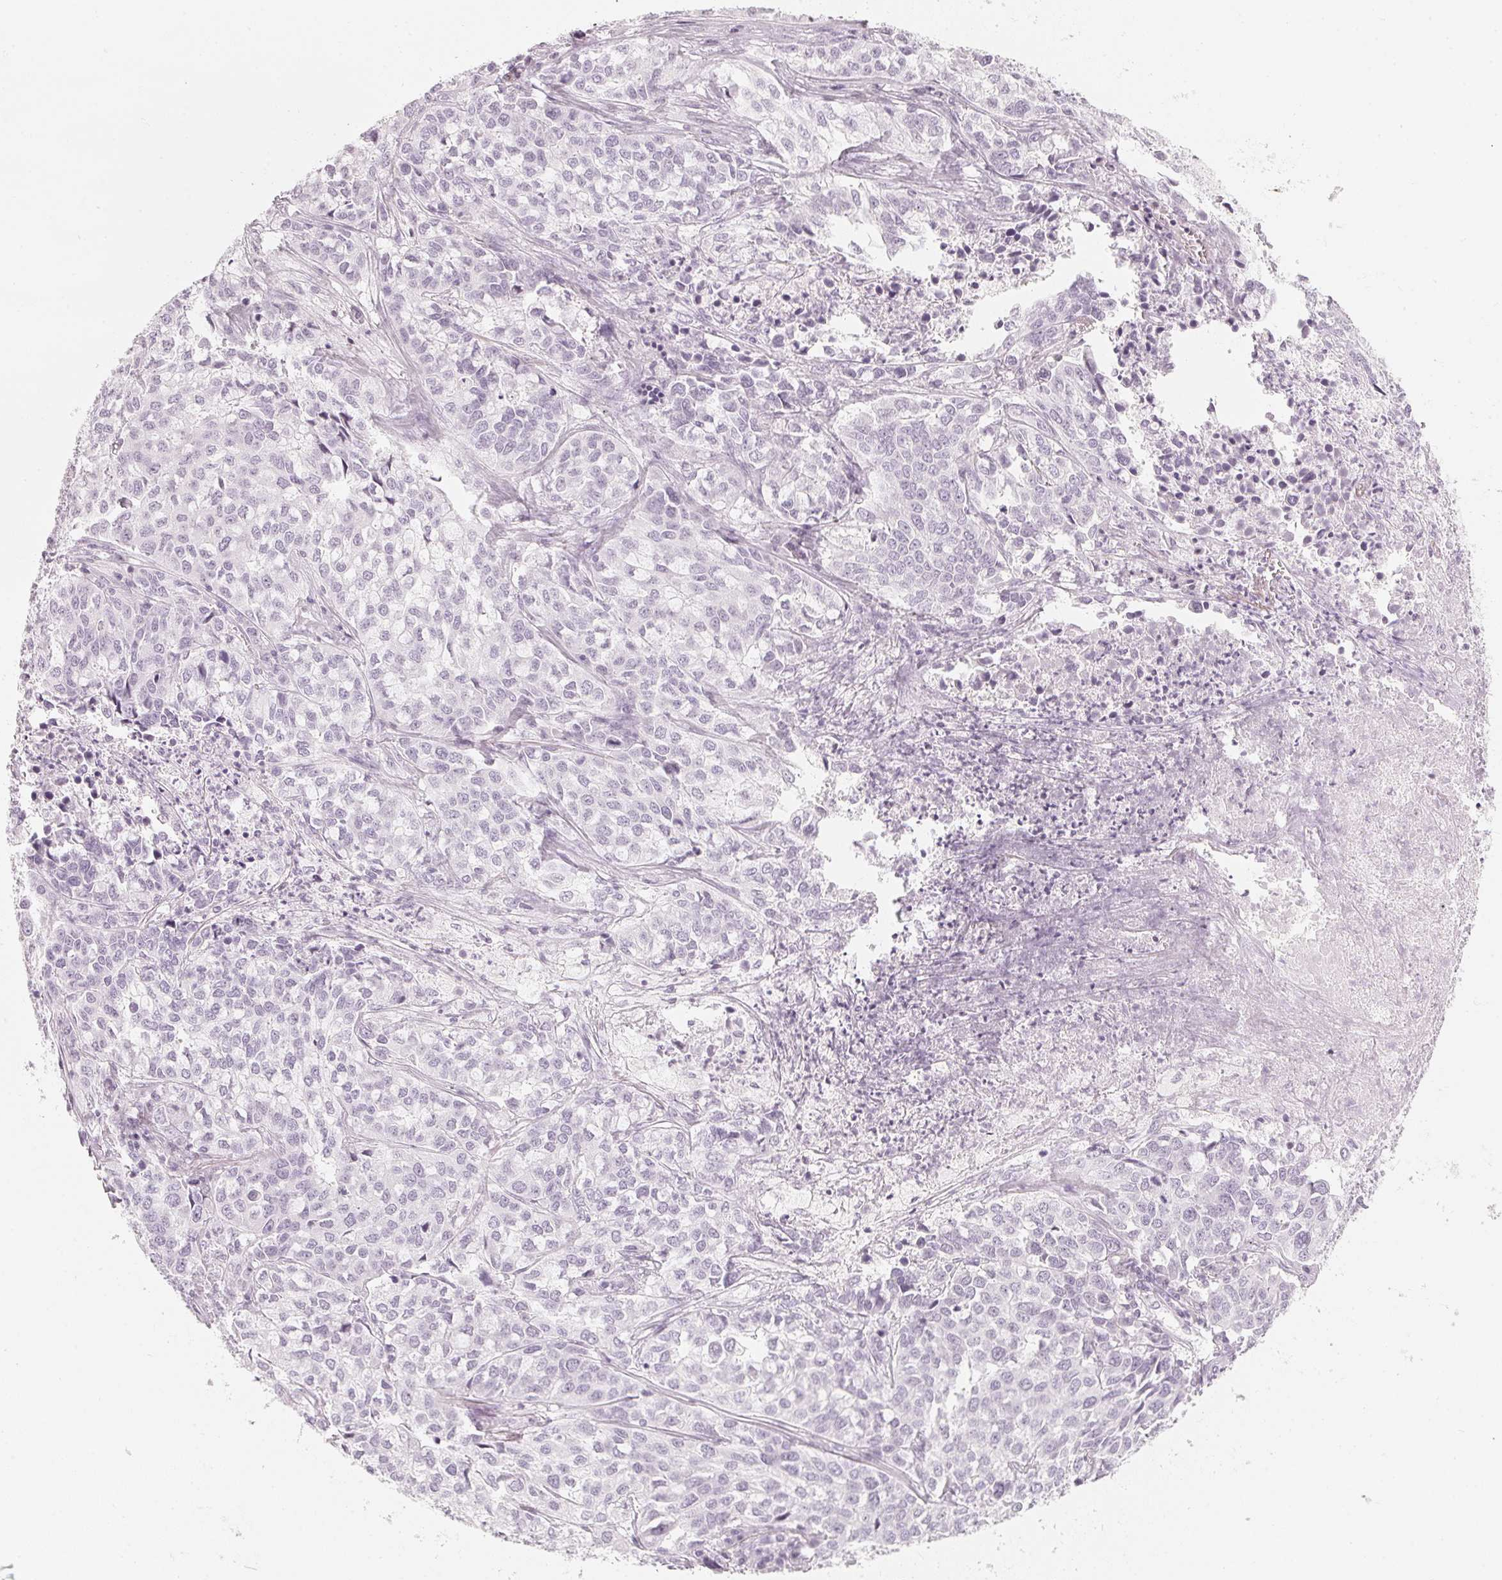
{"staining": {"intensity": "negative", "quantity": "none", "location": "none"}, "tissue": "lung cancer", "cell_type": "Tumor cells", "image_type": "cancer", "snomed": [{"axis": "morphology", "description": "Adenocarcinoma, NOS"}, {"axis": "morphology", "description": "Adenocarcinoma, metastatic, NOS"}, {"axis": "topography", "description": "Lymph node"}, {"axis": "topography", "description": "Lung"}], "caption": "The immunohistochemistry histopathology image has no significant positivity in tumor cells of lung cancer tissue.", "gene": "SLC22A8", "patient": {"sex": "female", "age": 65}}